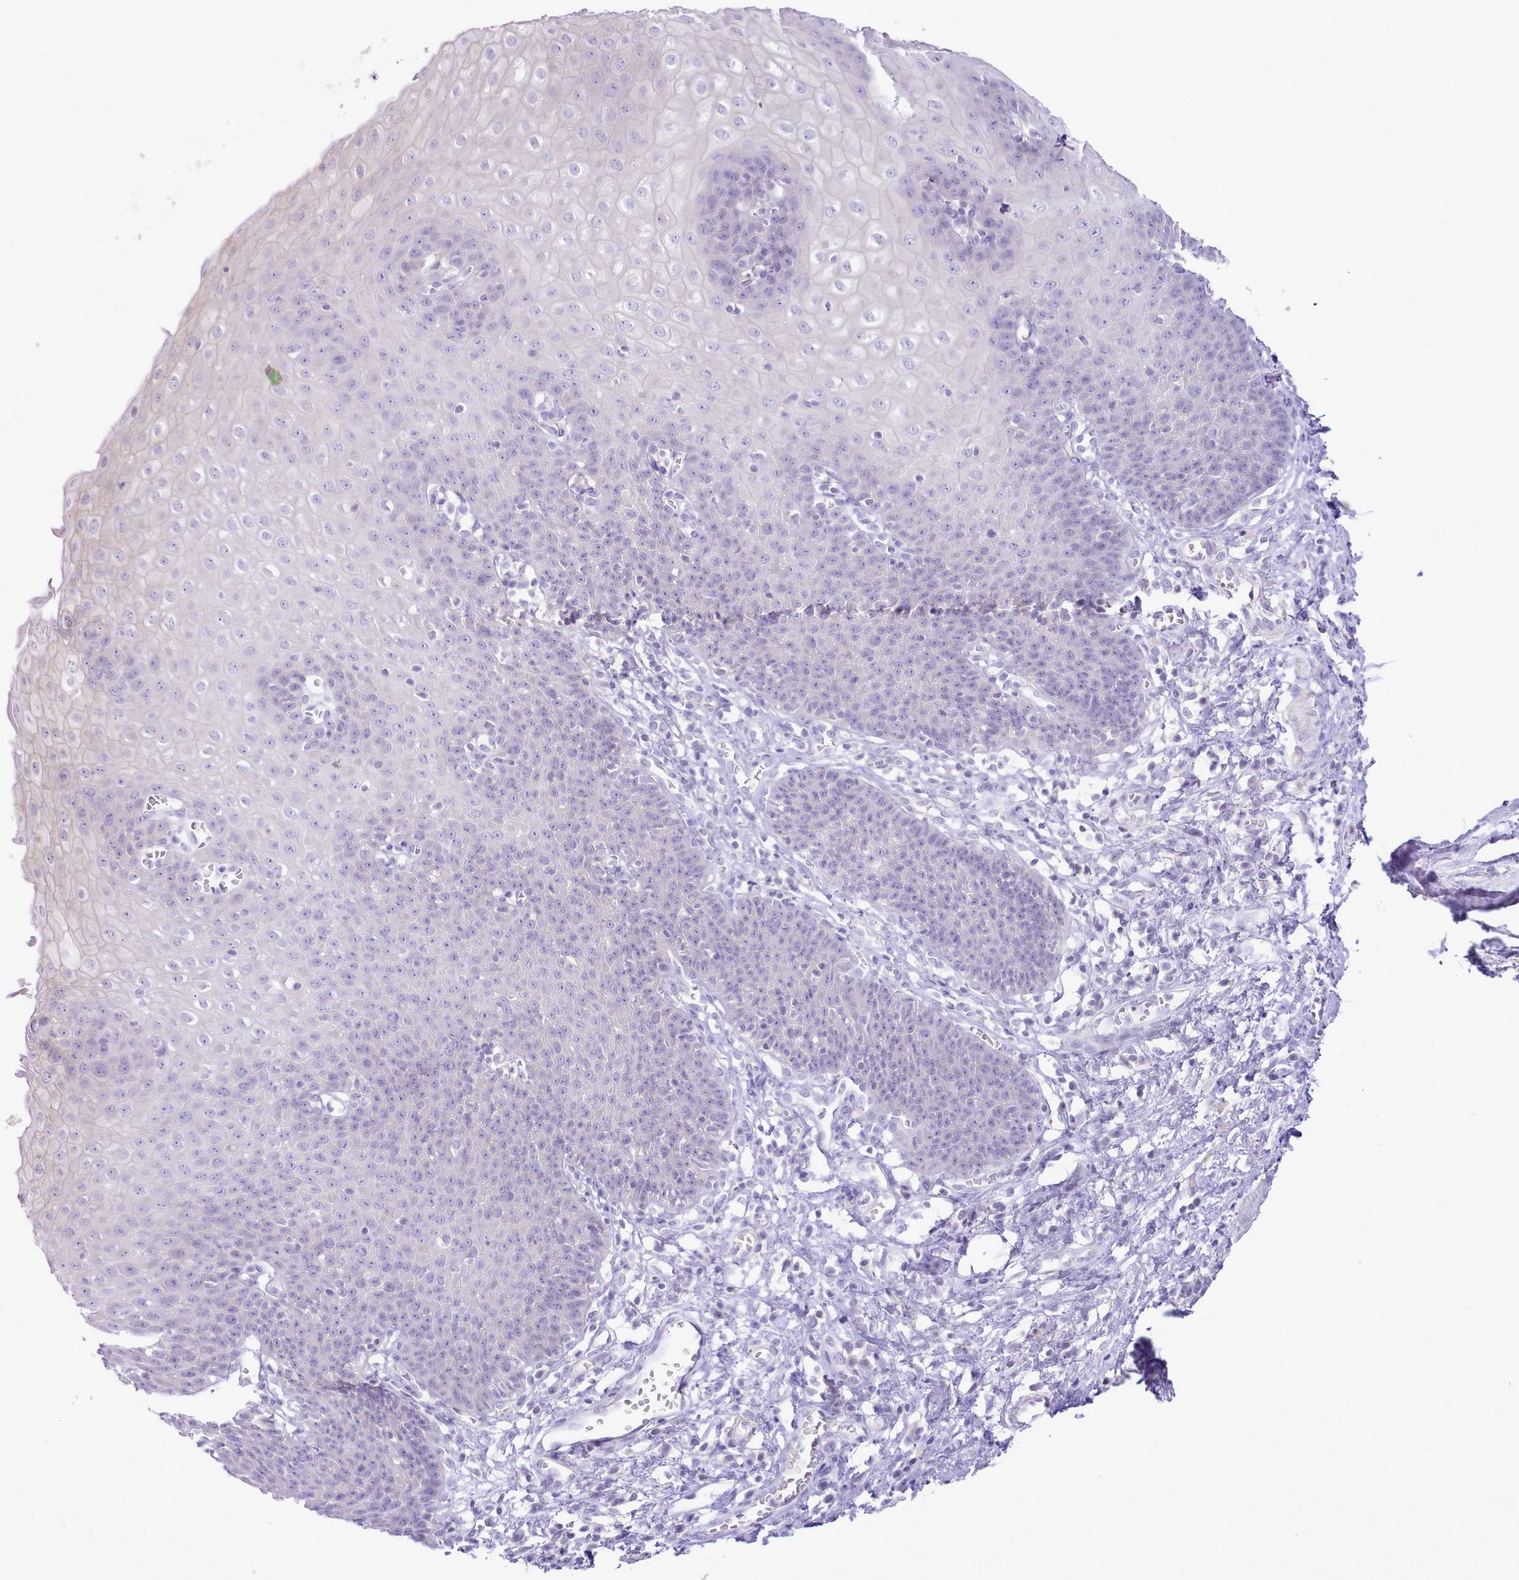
{"staining": {"intensity": "negative", "quantity": "none", "location": "none"}, "tissue": "esophagus", "cell_type": "Squamous epithelial cells", "image_type": "normal", "snomed": [{"axis": "morphology", "description": "Normal tissue, NOS"}, {"axis": "topography", "description": "Esophagus"}], "caption": "Squamous epithelial cells show no significant expression in benign esophagus.", "gene": "MDFI", "patient": {"sex": "male", "age": 71}}